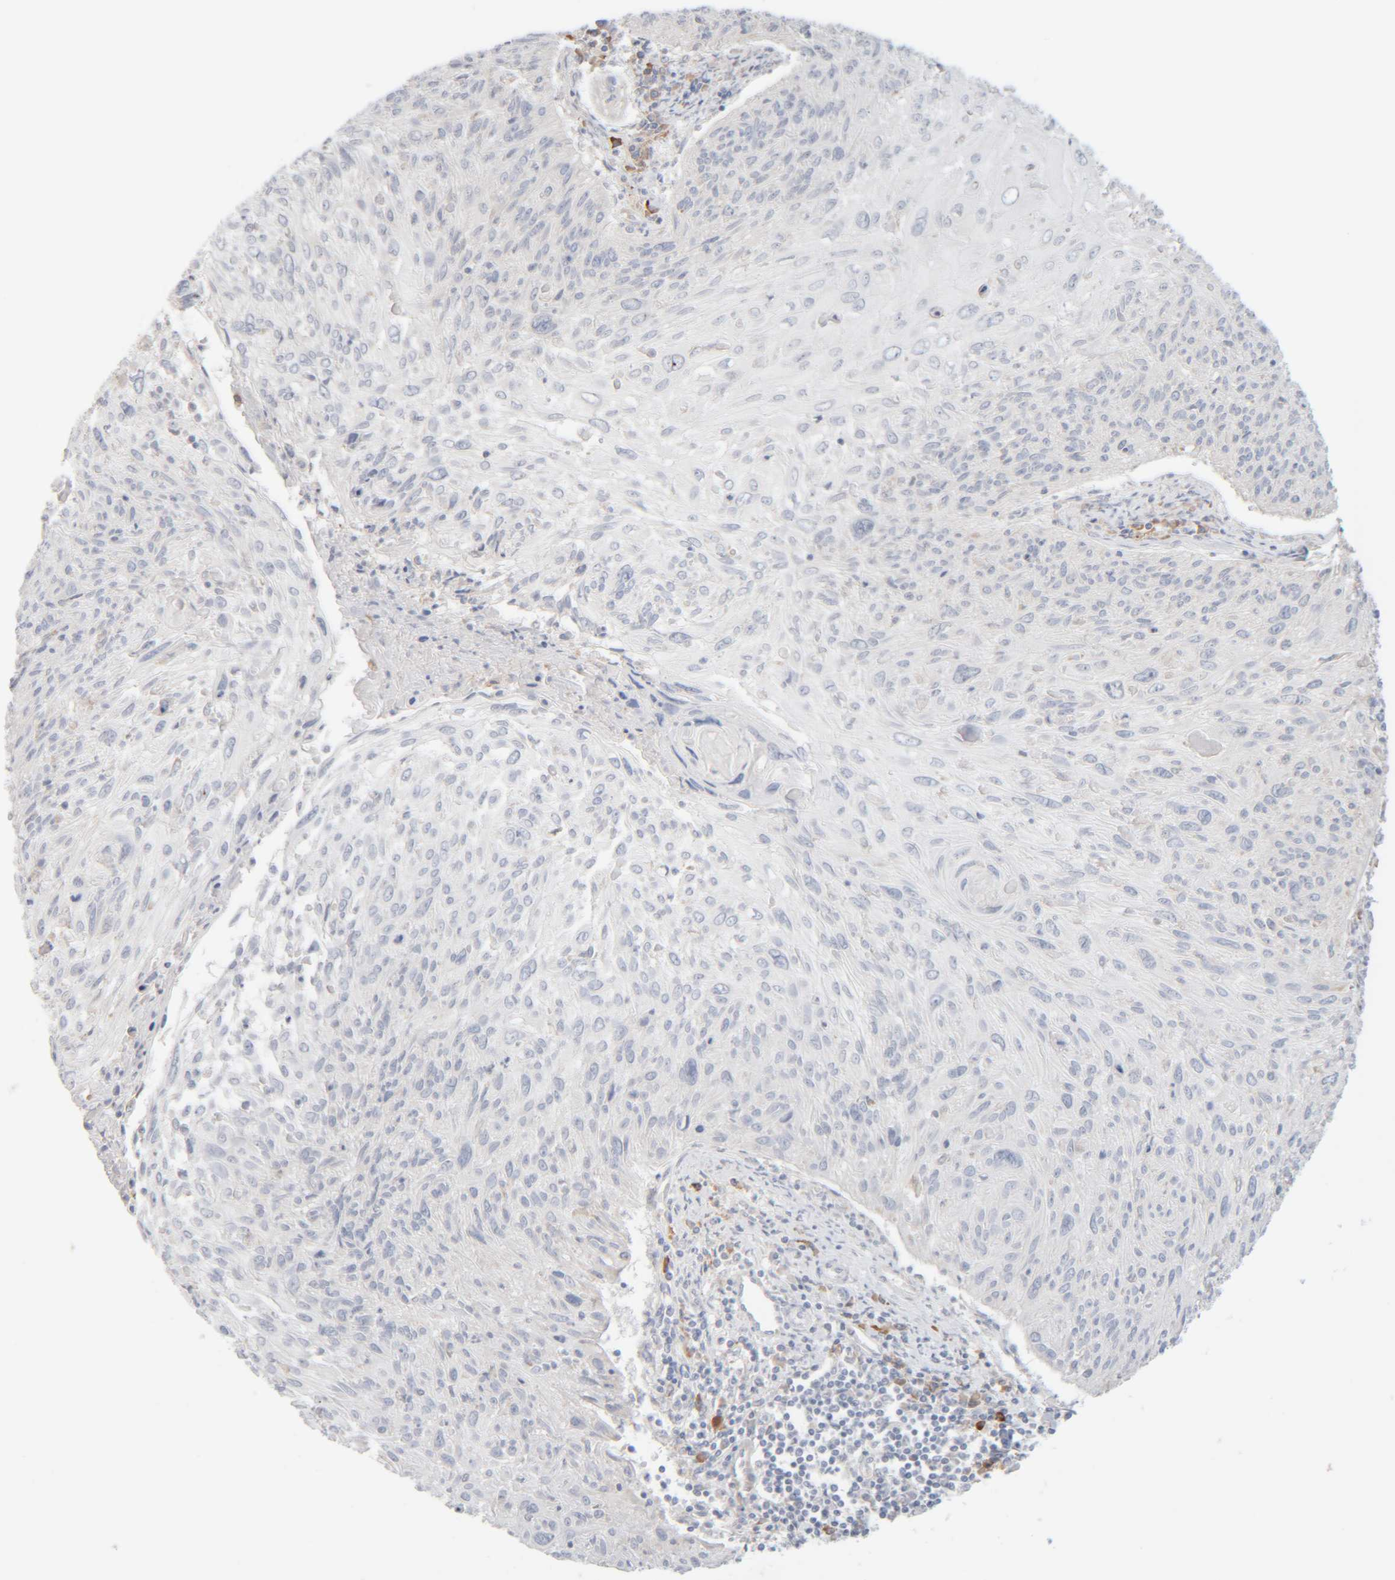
{"staining": {"intensity": "negative", "quantity": "none", "location": "none"}, "tissue": "cervical cancer", "cell_type": "Tumor cells", "image_type": "cancer", "snomed": [{"axis": "morphology", "description": "Squamous cell carcinoma, NOS"}, {"axis": "topography", "description": "Cervix"}], "caption": "Histopathology image shows no significant protein positivity in tumor cells of squamous cell carcinoma (cervical).", "gene": "RIDA", "patient": {"sex": "female", "age": 51}}